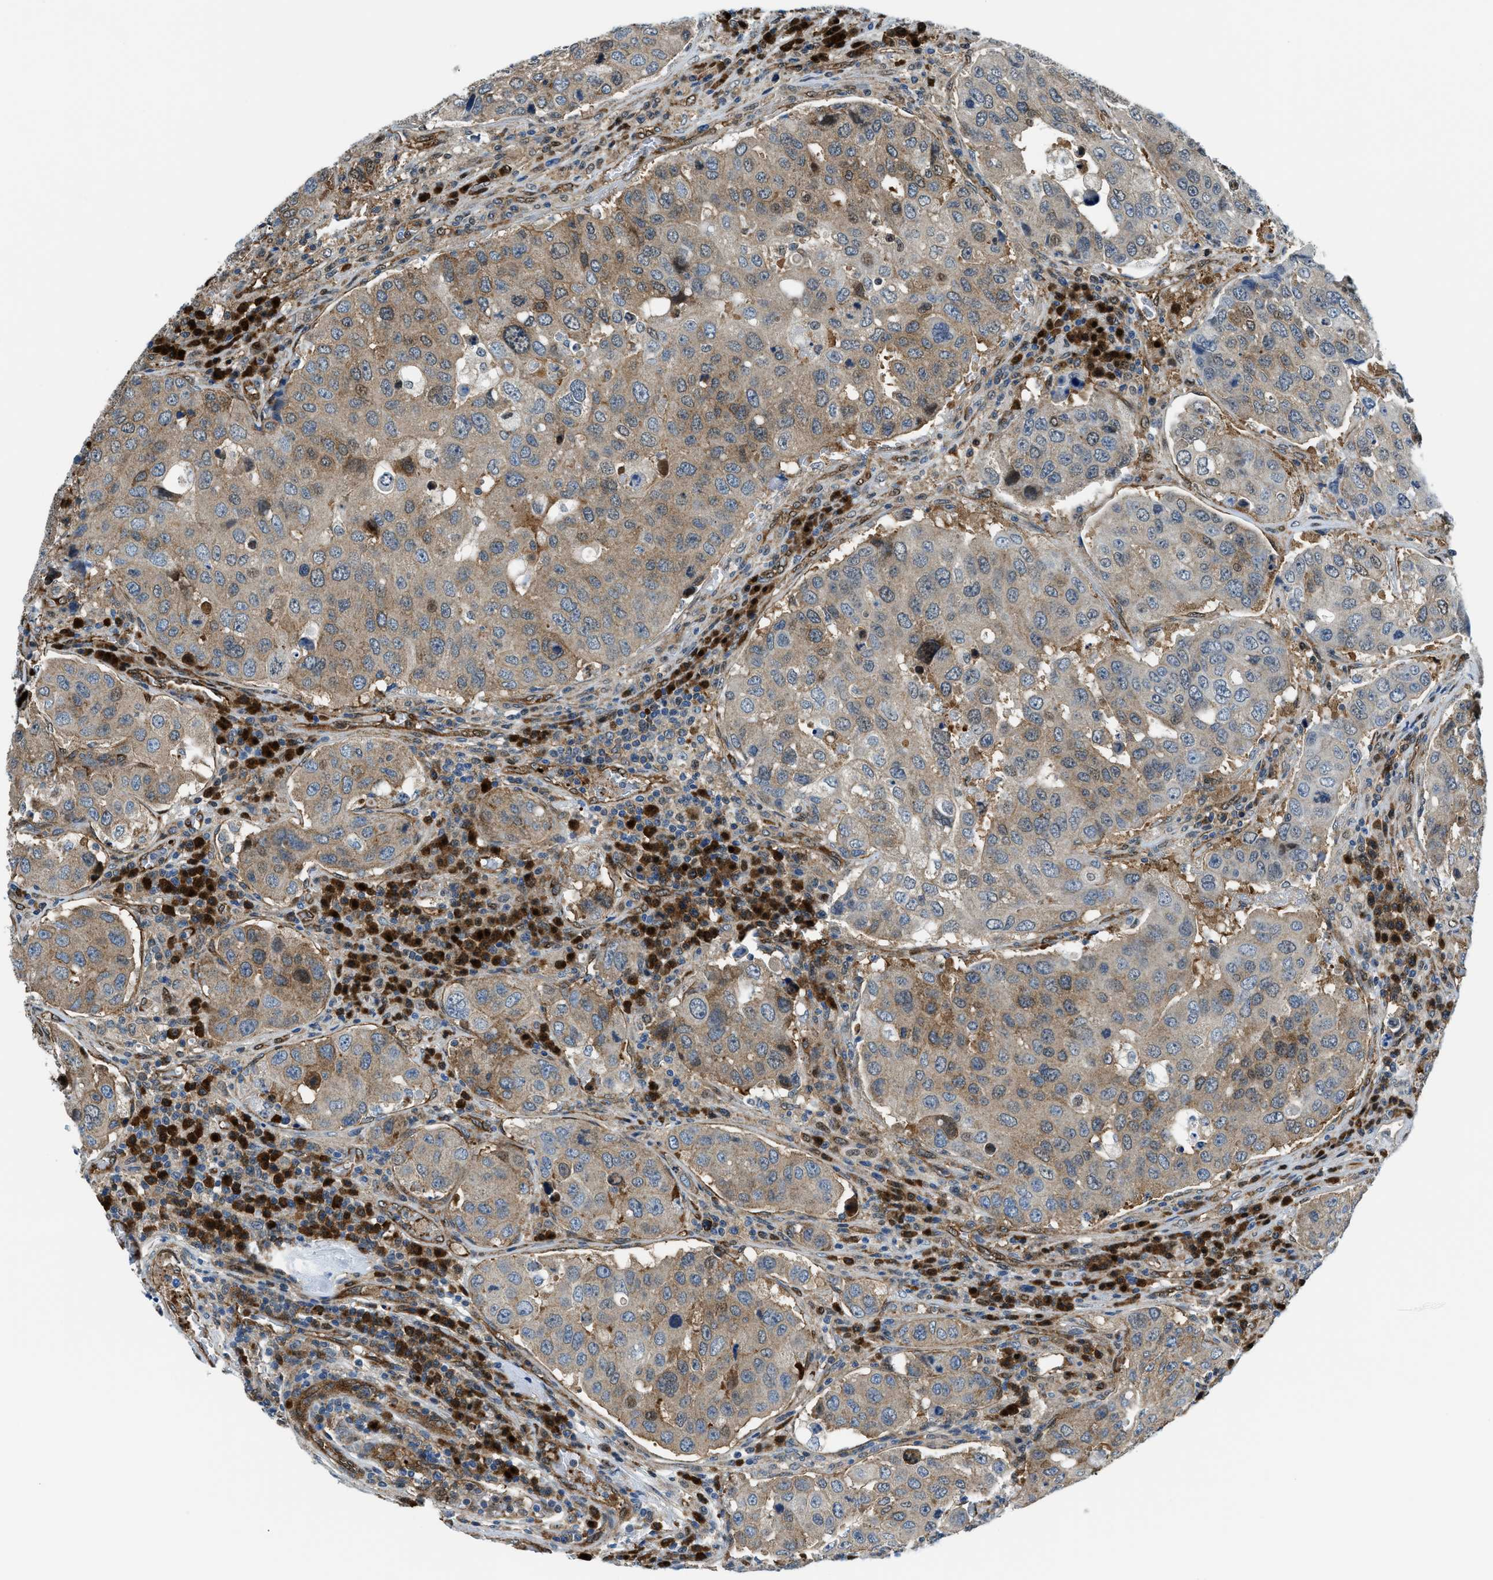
{"staining": {"intensity": "moderate", "quantity": ">75%", "location": "cytoplasmic/membranous"}, "tissue": "urothelial cancer", "cell_type": "Tumor cells", "image_type": "cancer", "snomed": [{"axis": "morphology", "description": "Urothelial carcinoma, High grade"}, {"axis": "topography", "description": "Lymph node"}, {"axis": "topography", "description": "Urinary bladder"}], "caption": "The photomicrograph exhibits immunohistochemical staining of urothelial cancer. There is moderate cytoplasmic/membranous staining is appreciated in about >75% of tumor cells.", "gene": "YWHAE", "patient": {"sex": "male", "age": 51}}